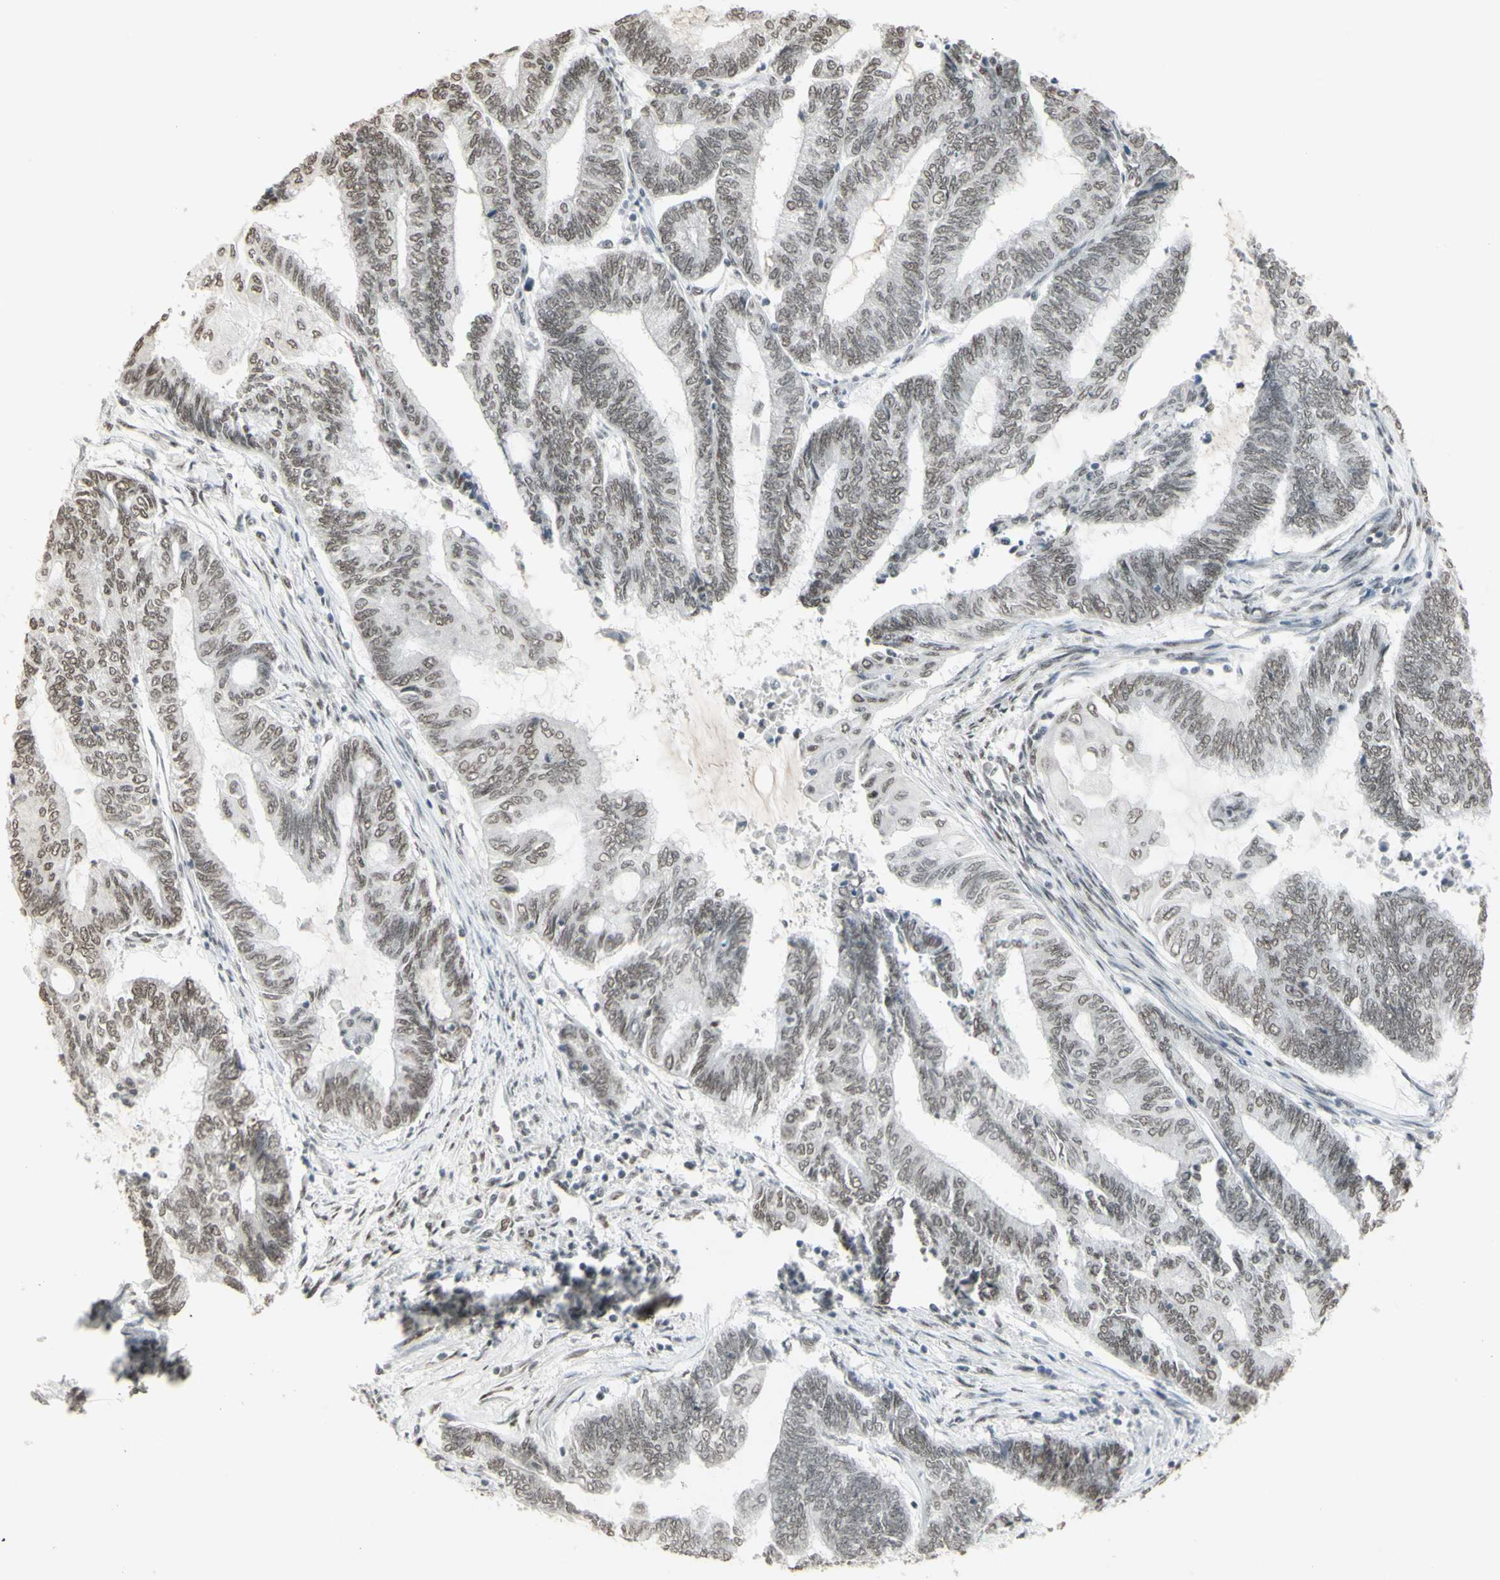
{"staining": {"intensity": "weak", "quantity": "25%-75%", "location": "nuclear"}, "tissue": "endometrial cancer", "cell_type": "Tumor cells", "image_type": "cancer", "snomed": [{"axis": "morphology", "description": "Adenocarcinoma, NOS"}, {"axis": "topography", "description": "Uterus"}, {"axis": "topography", "description": "Endometrium"}], "caption": "Weak nuclear protein expression is seen in about 25%-75% of tumor cells in endometrial cancer. The staining was performed using DAB, with brown indicating positive protein expression. Nuclei are stained blue with hematoxylin.", "gene": "TRIM28", "patient": {"sex": "female", "age": 70}}